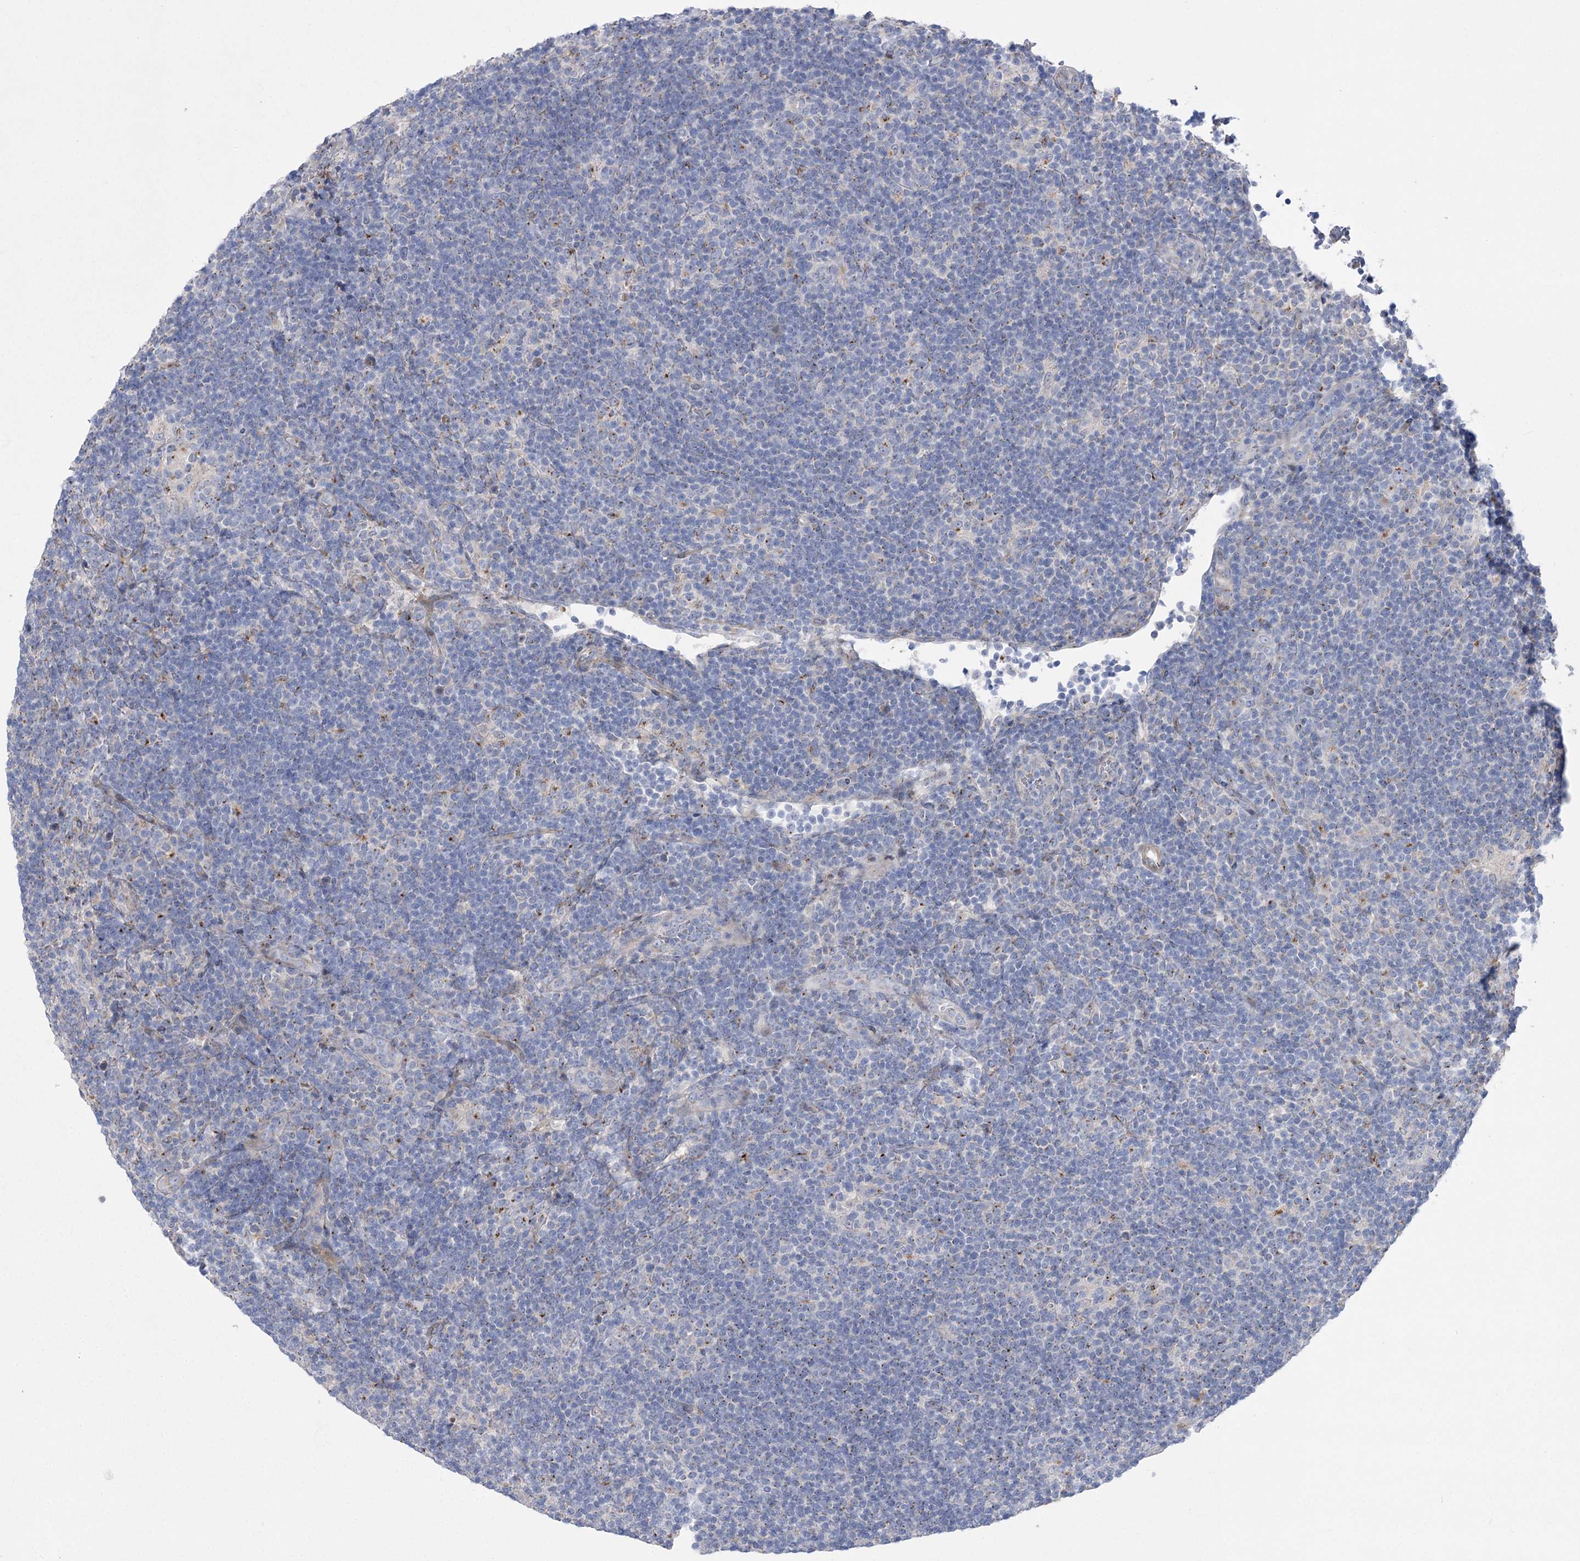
{"staining": {"intensity": "negative", "quantity": "none", "location": "none"}, "tissue": "lymphoma", "cell_type": "Tumor cells", "image_type": "cancer", "snomed": [{"axis": "morphology", "description": "Hodgkin's disease, NOS"}, {"axis": "topography", "description": "Lymph node"}], "caption": "Tumor cells show no significant protein expression in lymphoma.", "gene": "NME7", "patient": {"sex": "female", "age": 57}}